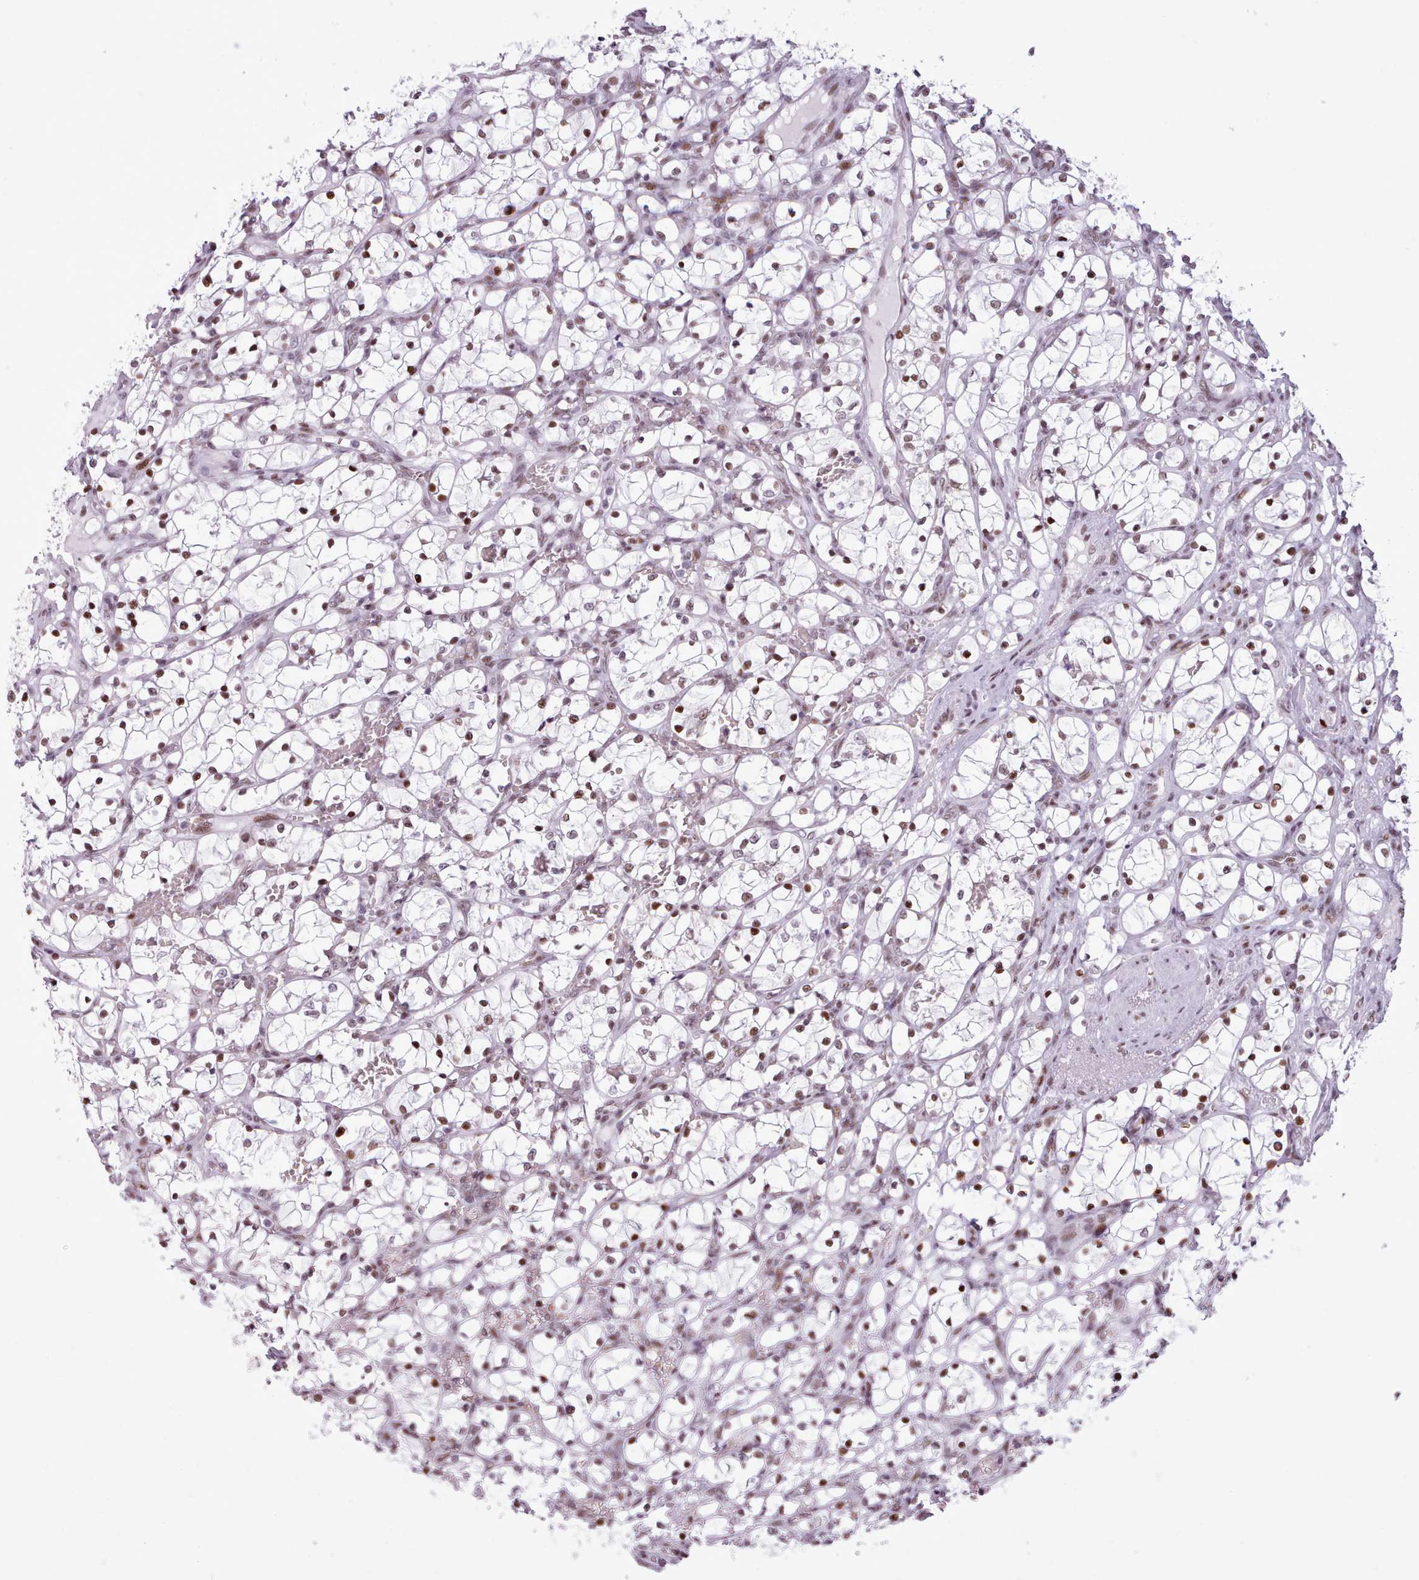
{"staining": {"intensity": "moderate", "quantity": ">75%", "location": "nuclear"}, "tissue": "renal cancer", "cell_type": "Tumor cells", "image_type": "cancer", "snomed": [{"axis": "morphology", "description": "Adenocarcinoma, NOS"}, {"axis": "topography", "description": "Kidney"}], "caption": "Human renal cancer (adenocarcinoma) stained for a protein (brown) reveals moderate nuclear positive staining in approximately >75% of tumor cells.", "gene": "SRSF4", "patient": {"sex": "female", "age": 69}}